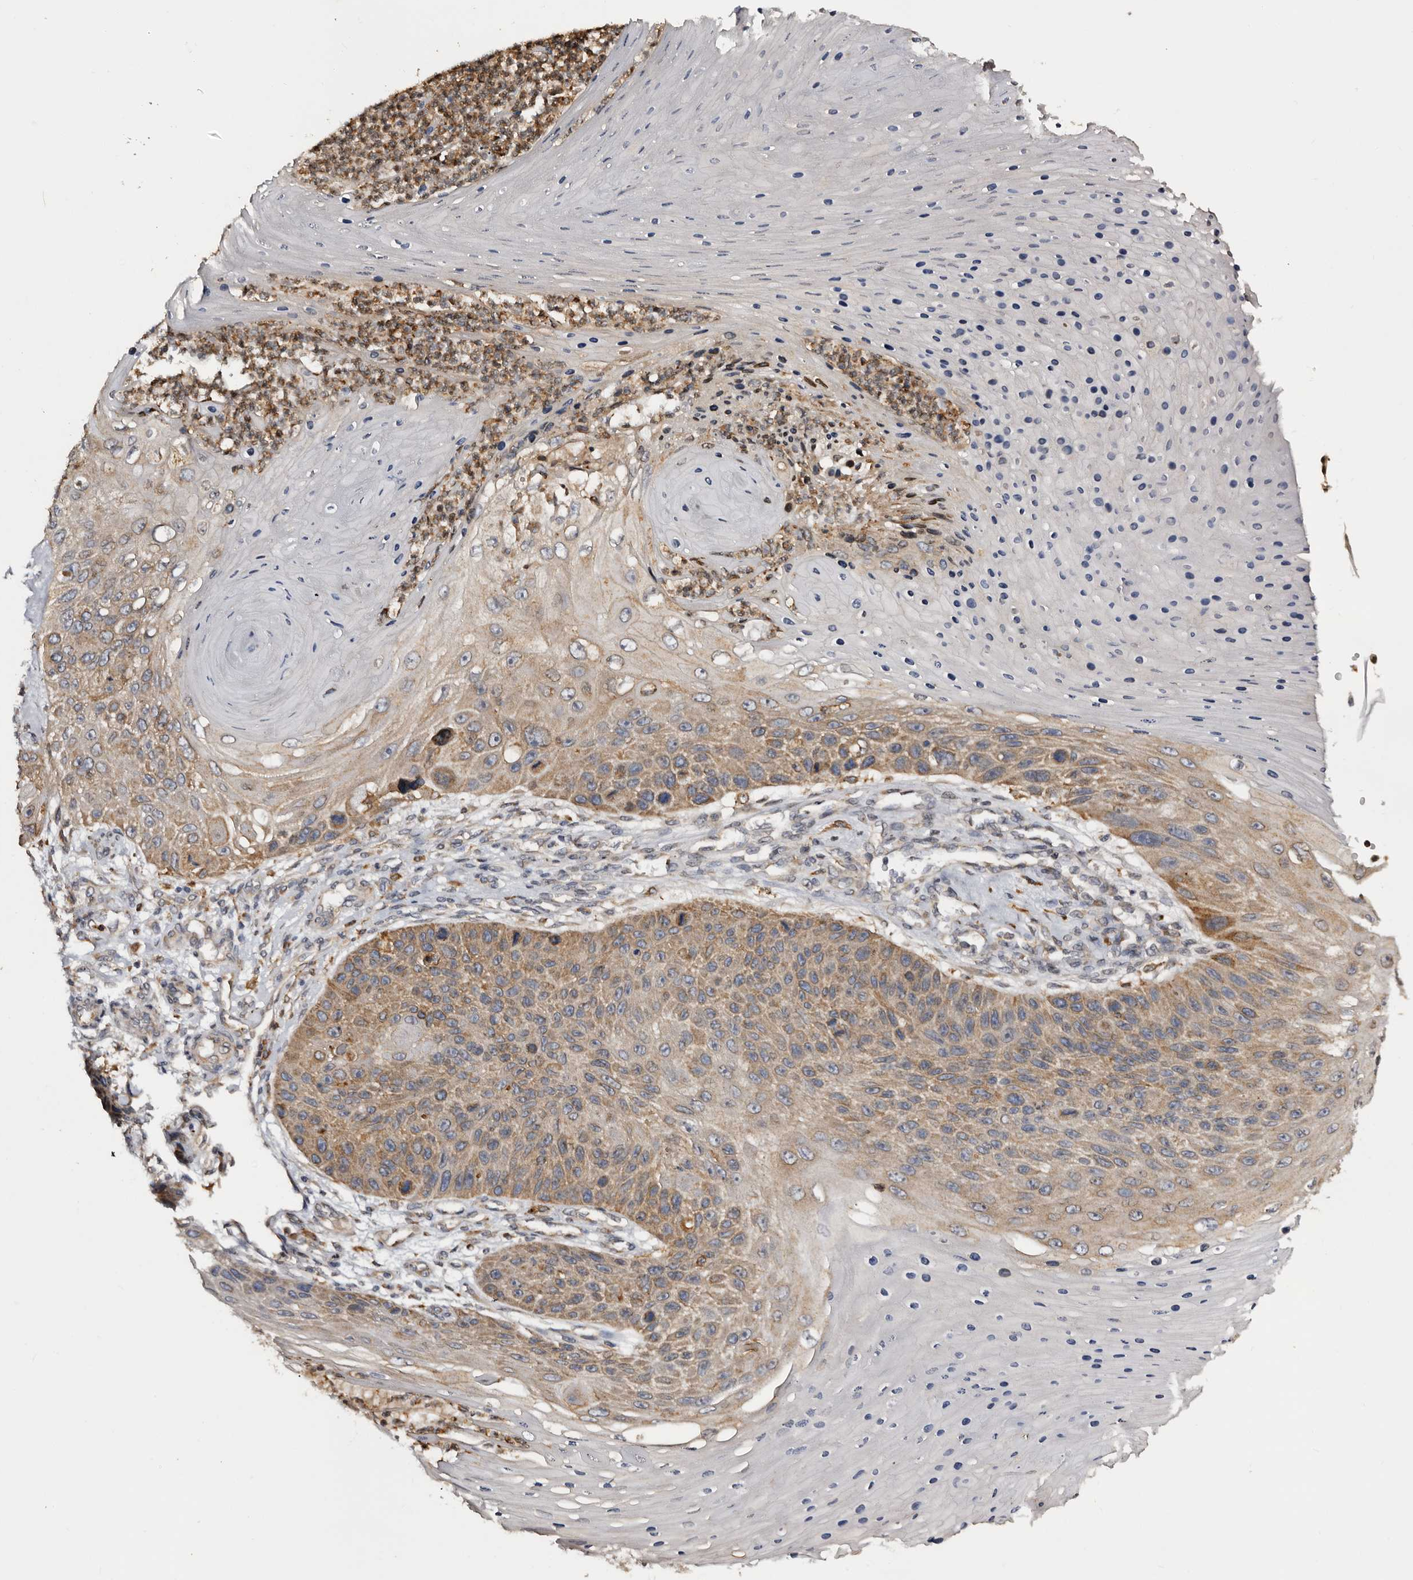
{"staining": {"intensity": "moderate", "quantity": "25%-75%", "location": "cytoplasmic/membranous"}, "tissue": "skin cancer", "cell_type": "Tumor cells", "image_type": "cancer", "snomed": [{"axis": "morphology", "description": "Squamous cell carcinoma, NOS"}, {"axis": "topography", "description": "Skin"}], "caption": "Skin squamous cell carcinoma stained with DAB immunohistochemistry (IHC) displays medium levels of moderate cytoplasmic/membranous expression in about 25%-75% of tumor cells.", "gene": "INKA2", "patient": {"sex": "female", "age": 88}}